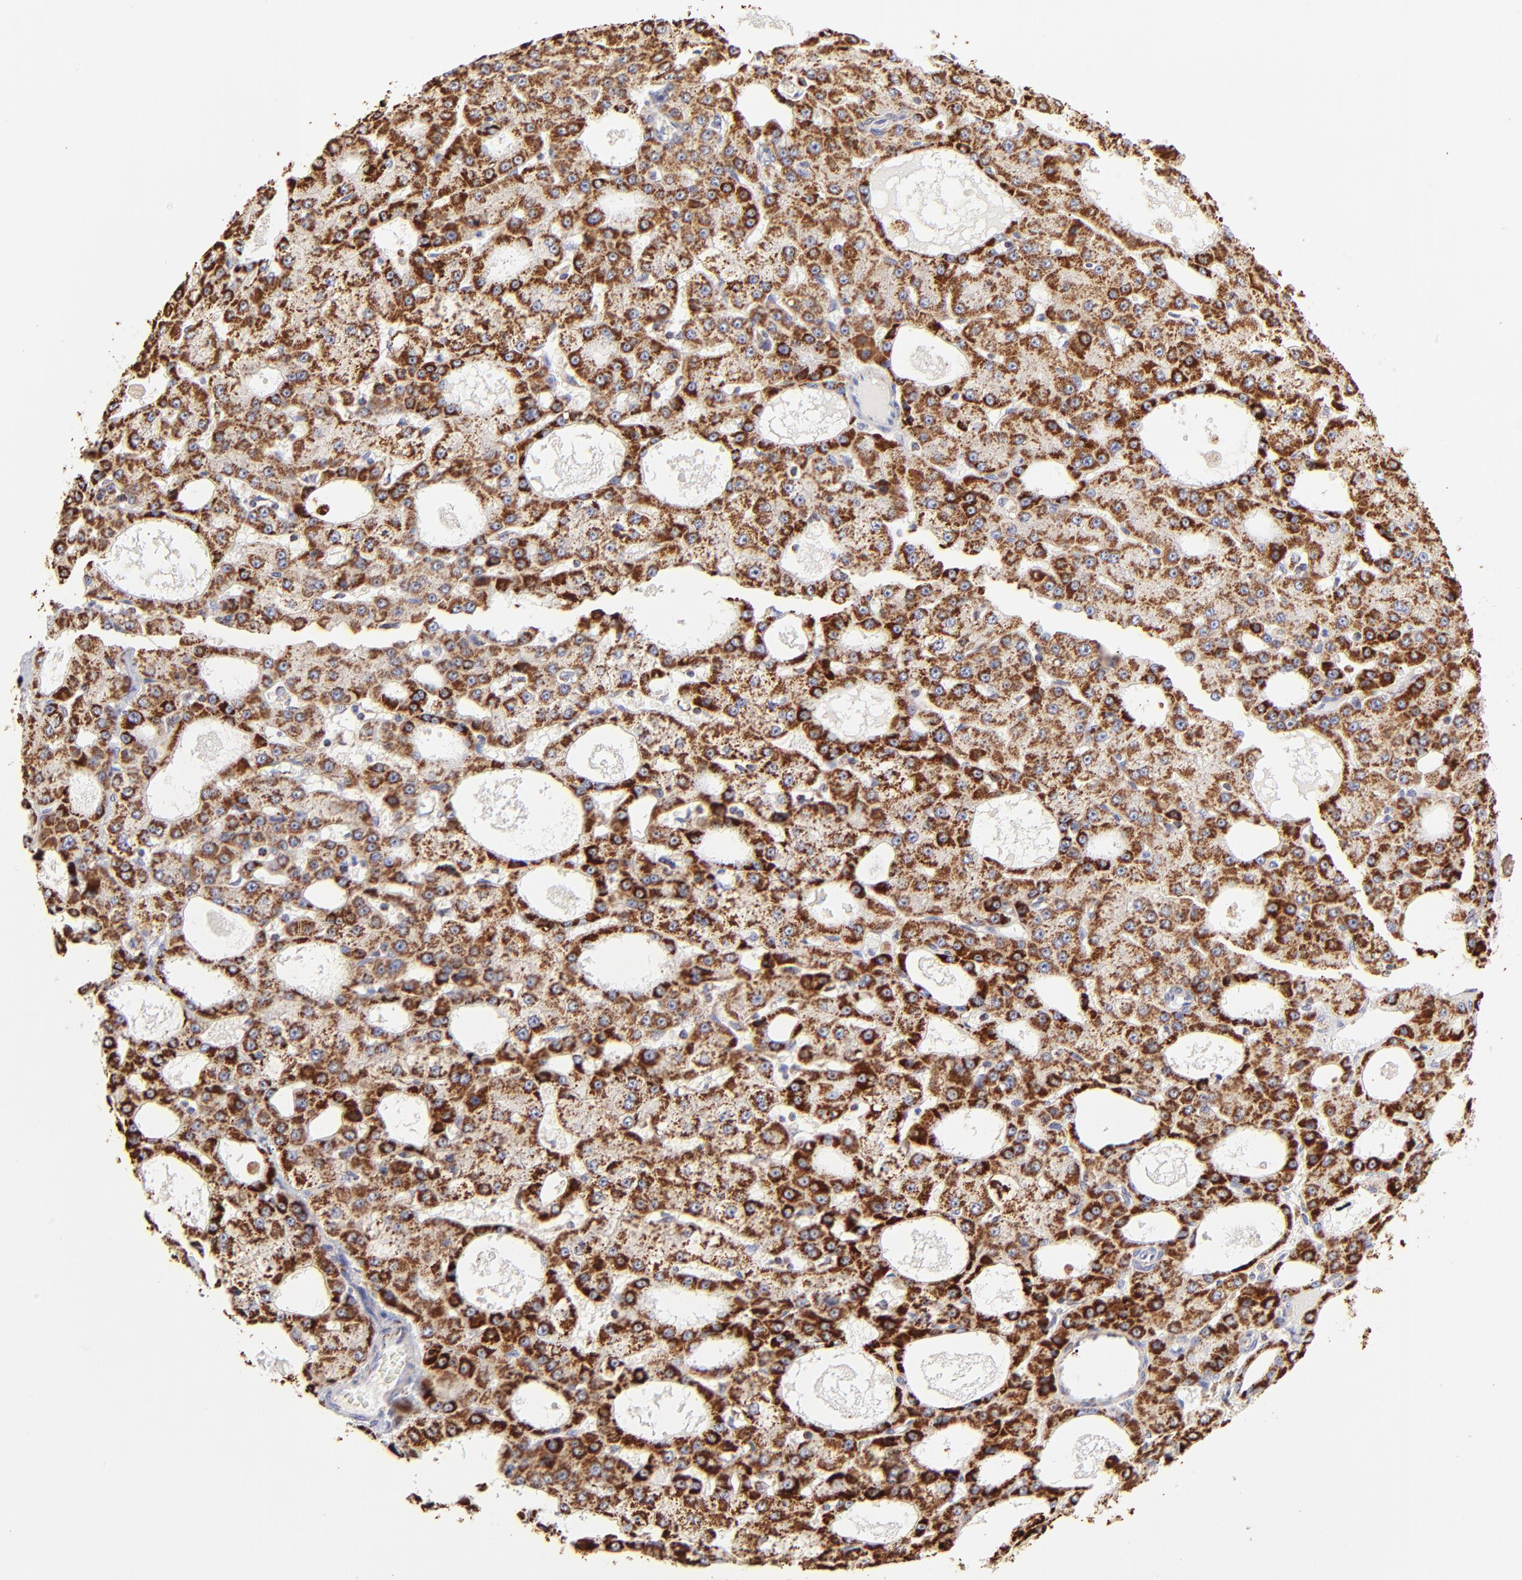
{"staining": {"intensity": "strong", "quantity": ">75%", "location": "cytoplasmic/membranous"}, "tissue": "liver cancer", "cell_type": "Tumor cells", "image_type": "cancer", "snomed": [{"axis": "morphology", "description": "Carcinoma, Hepatocellular, NOS"}, {"axis": "topography", "description": "Liver"}], "caption": "A histopathology image of hepatocellular carcinoma (liver) stained for a protein displays strong cytoplasmic/membranous brown staining in tumor cells.", "gene": "ECH1", "patient": {"sex": "male", "age": 47}}